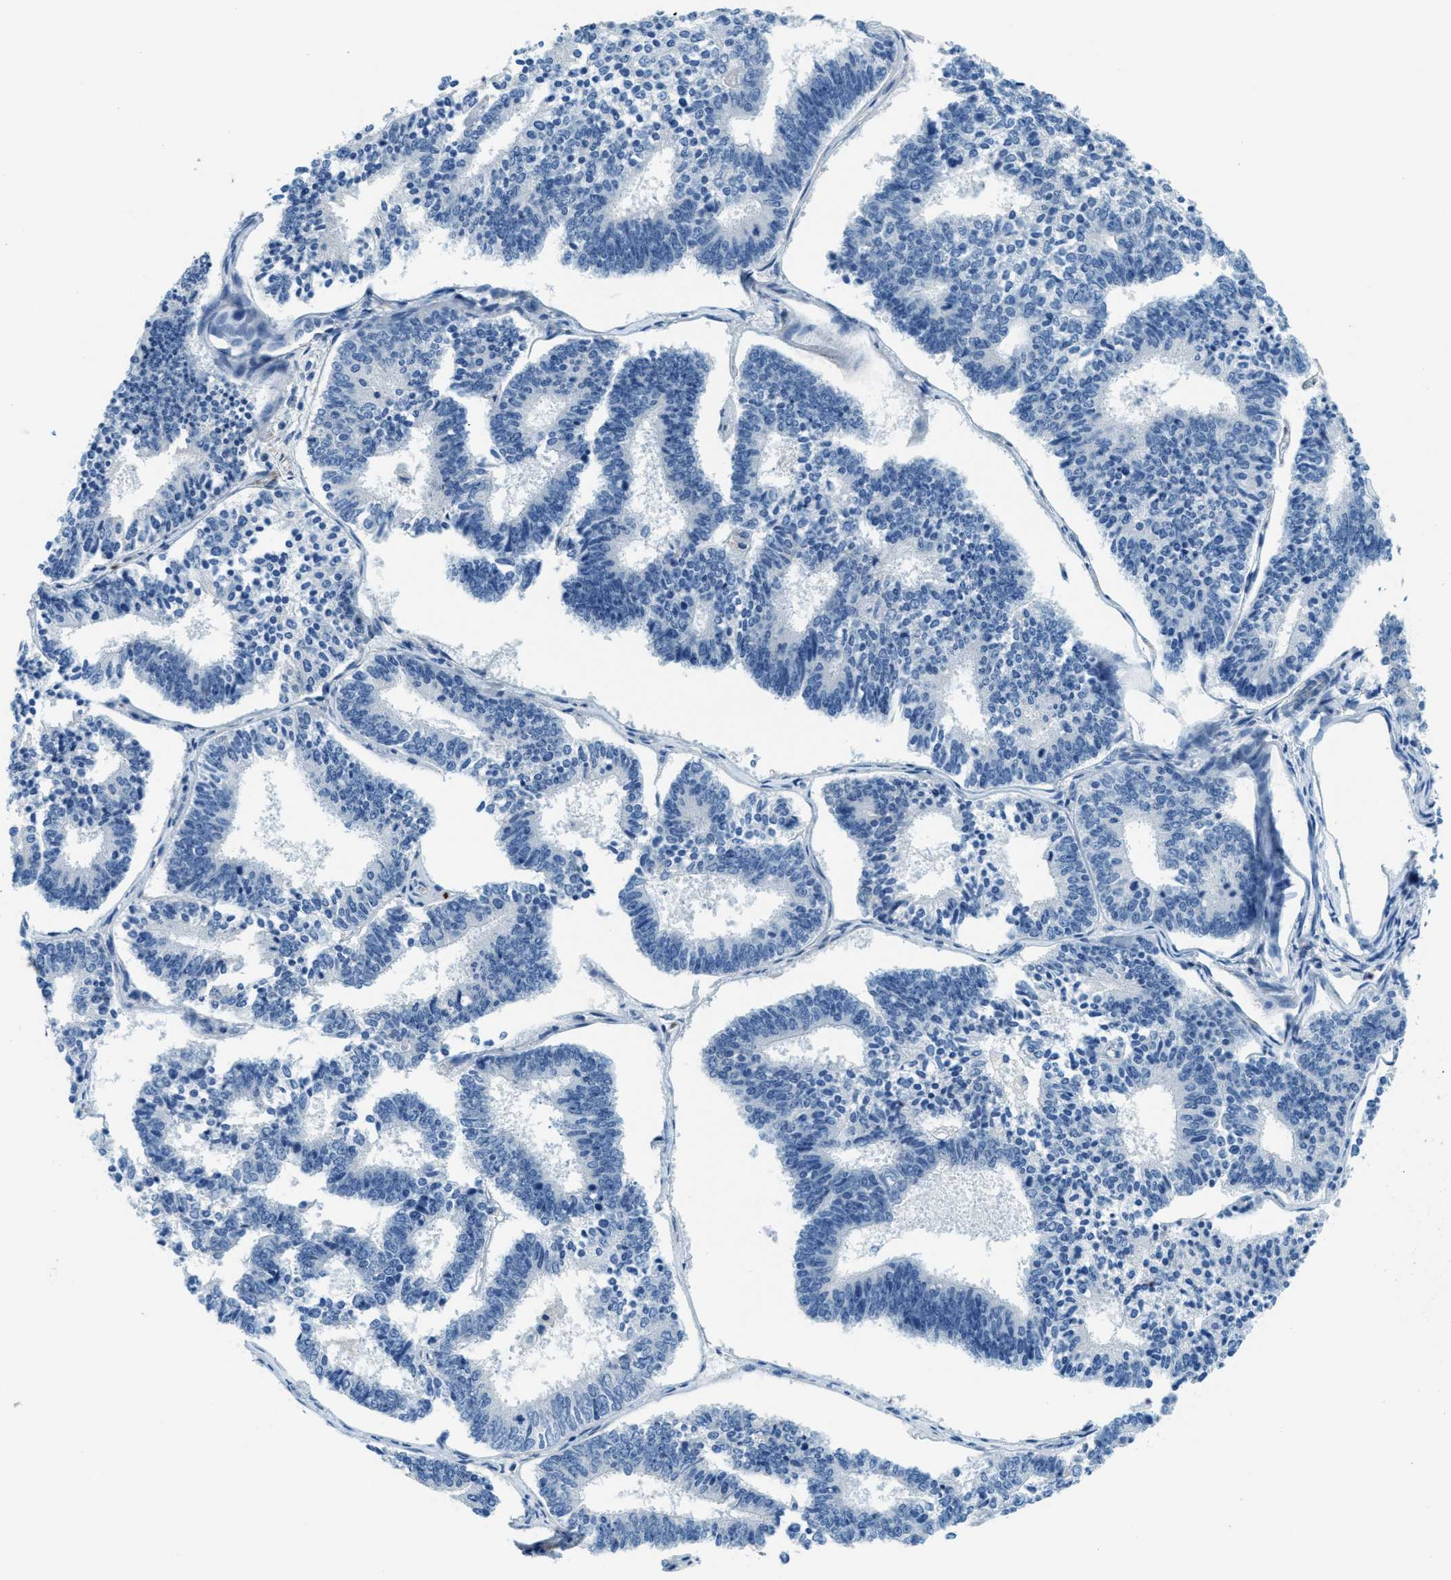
{"staining": {"intensity": "negative", "quantity": "none", "location": "none"}, "tissue": "endometrial cancer", "cell_type": "Tumor cells", "image_type": "cancer", "snomed": [{"axis": "morphology", "description": "Adenocarcinoma, NOS"}, {"axis": "topography", "description": "Endometrium"}], "caption": "The photomicrograph demonstrates no staining of tumor cells in adenocarcinoma (endometrial).", "gene": "A2M", "patient": {"sex": "female", "age": 70}}